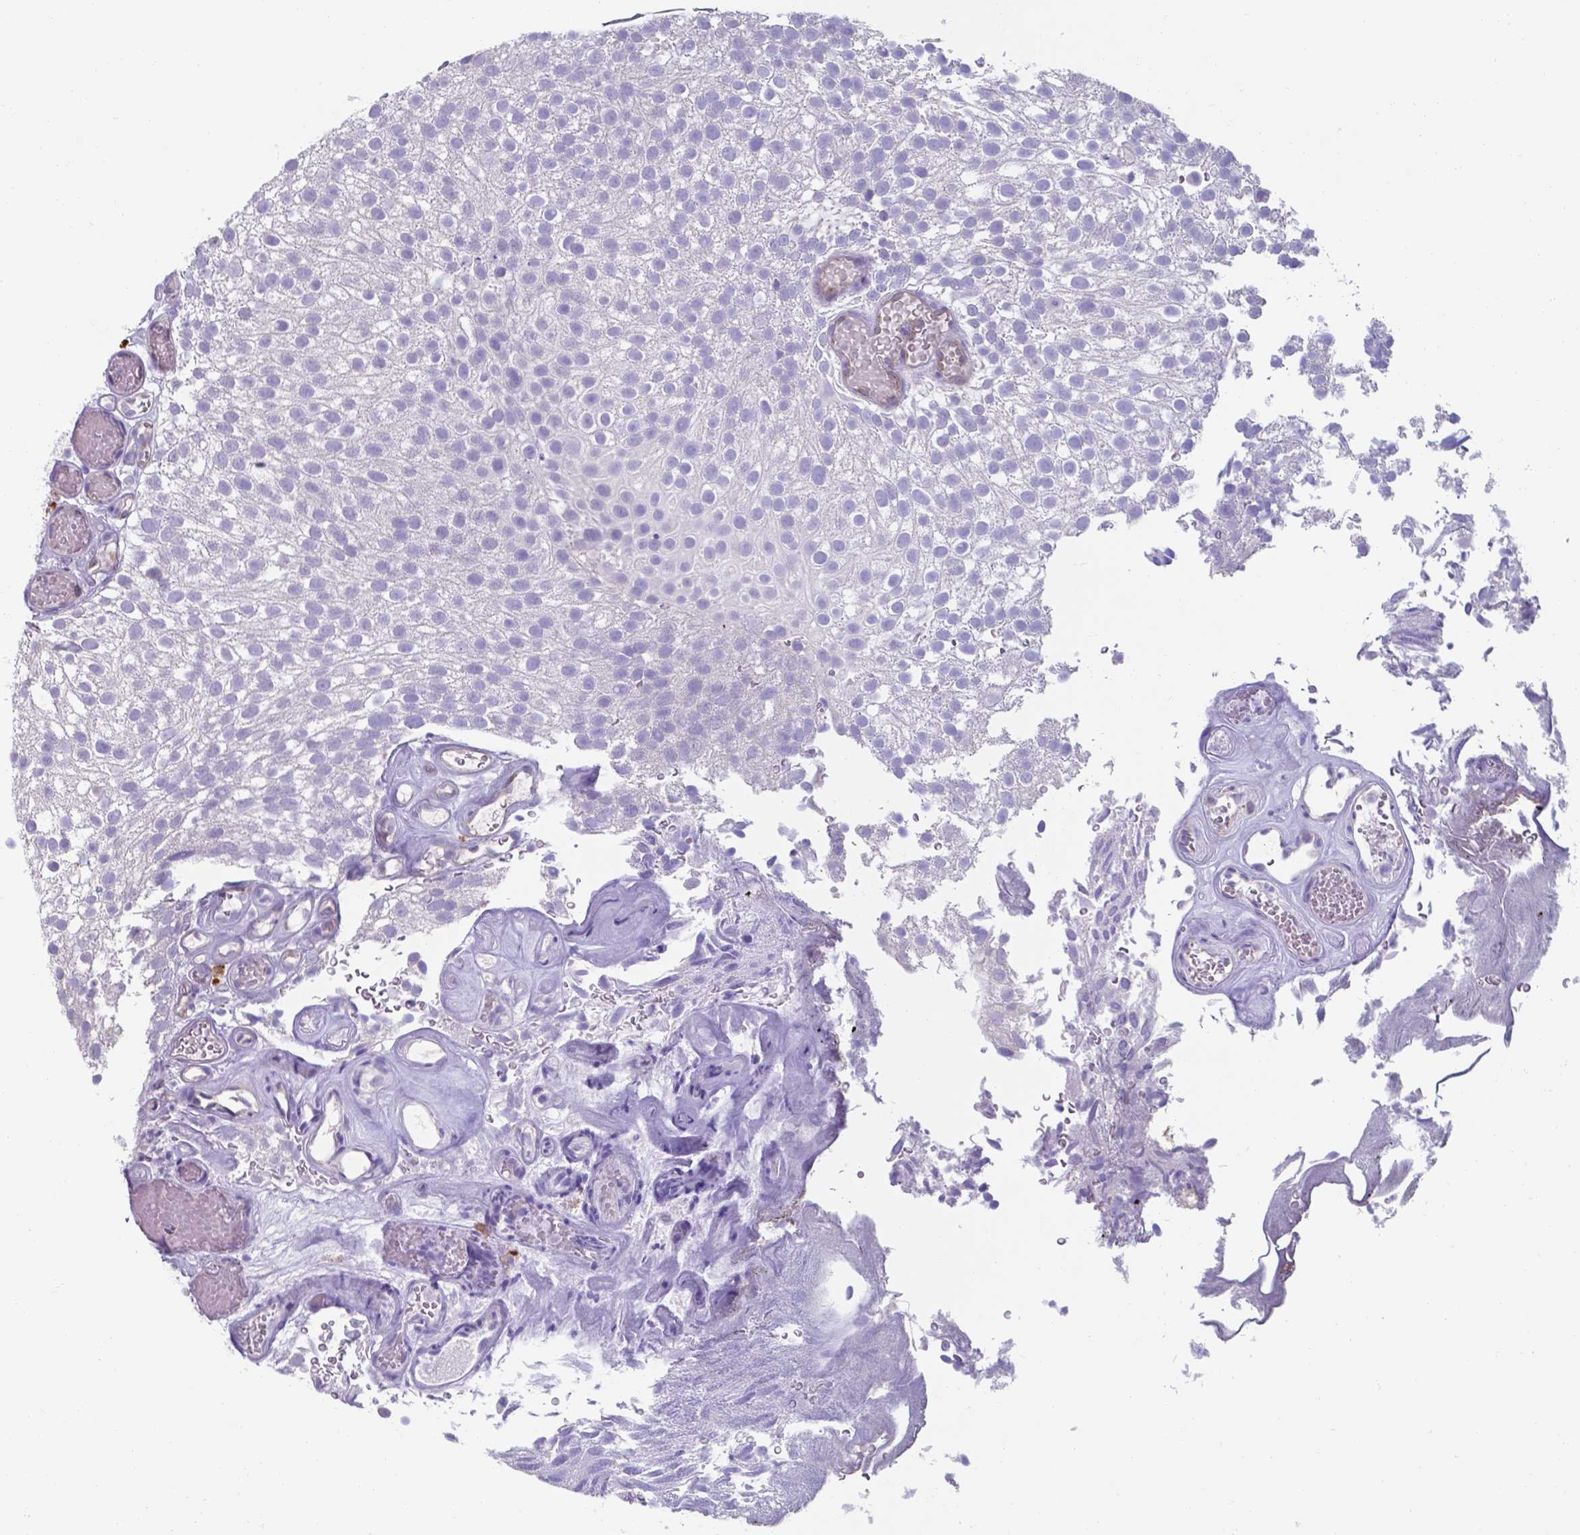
{"staining": {"intensity": "negative", "quantity": "none", "location": "none"}, "tissue": "urothelial cancer", "cell_type": "Tumor cells", "image_type": "cancer", "snomed": [{"axis": "morphology", "description": "Urothelial carcinoma, Low grade"}, {"axis": "topography", "description": "Urinary bladder"}], "caption": "This is an IHC histopathology image of urothelial cancer. There is no positivity in tumor cells.", "gene": "UBE2J1", "patient": {"sex": "male", "age": 78}}